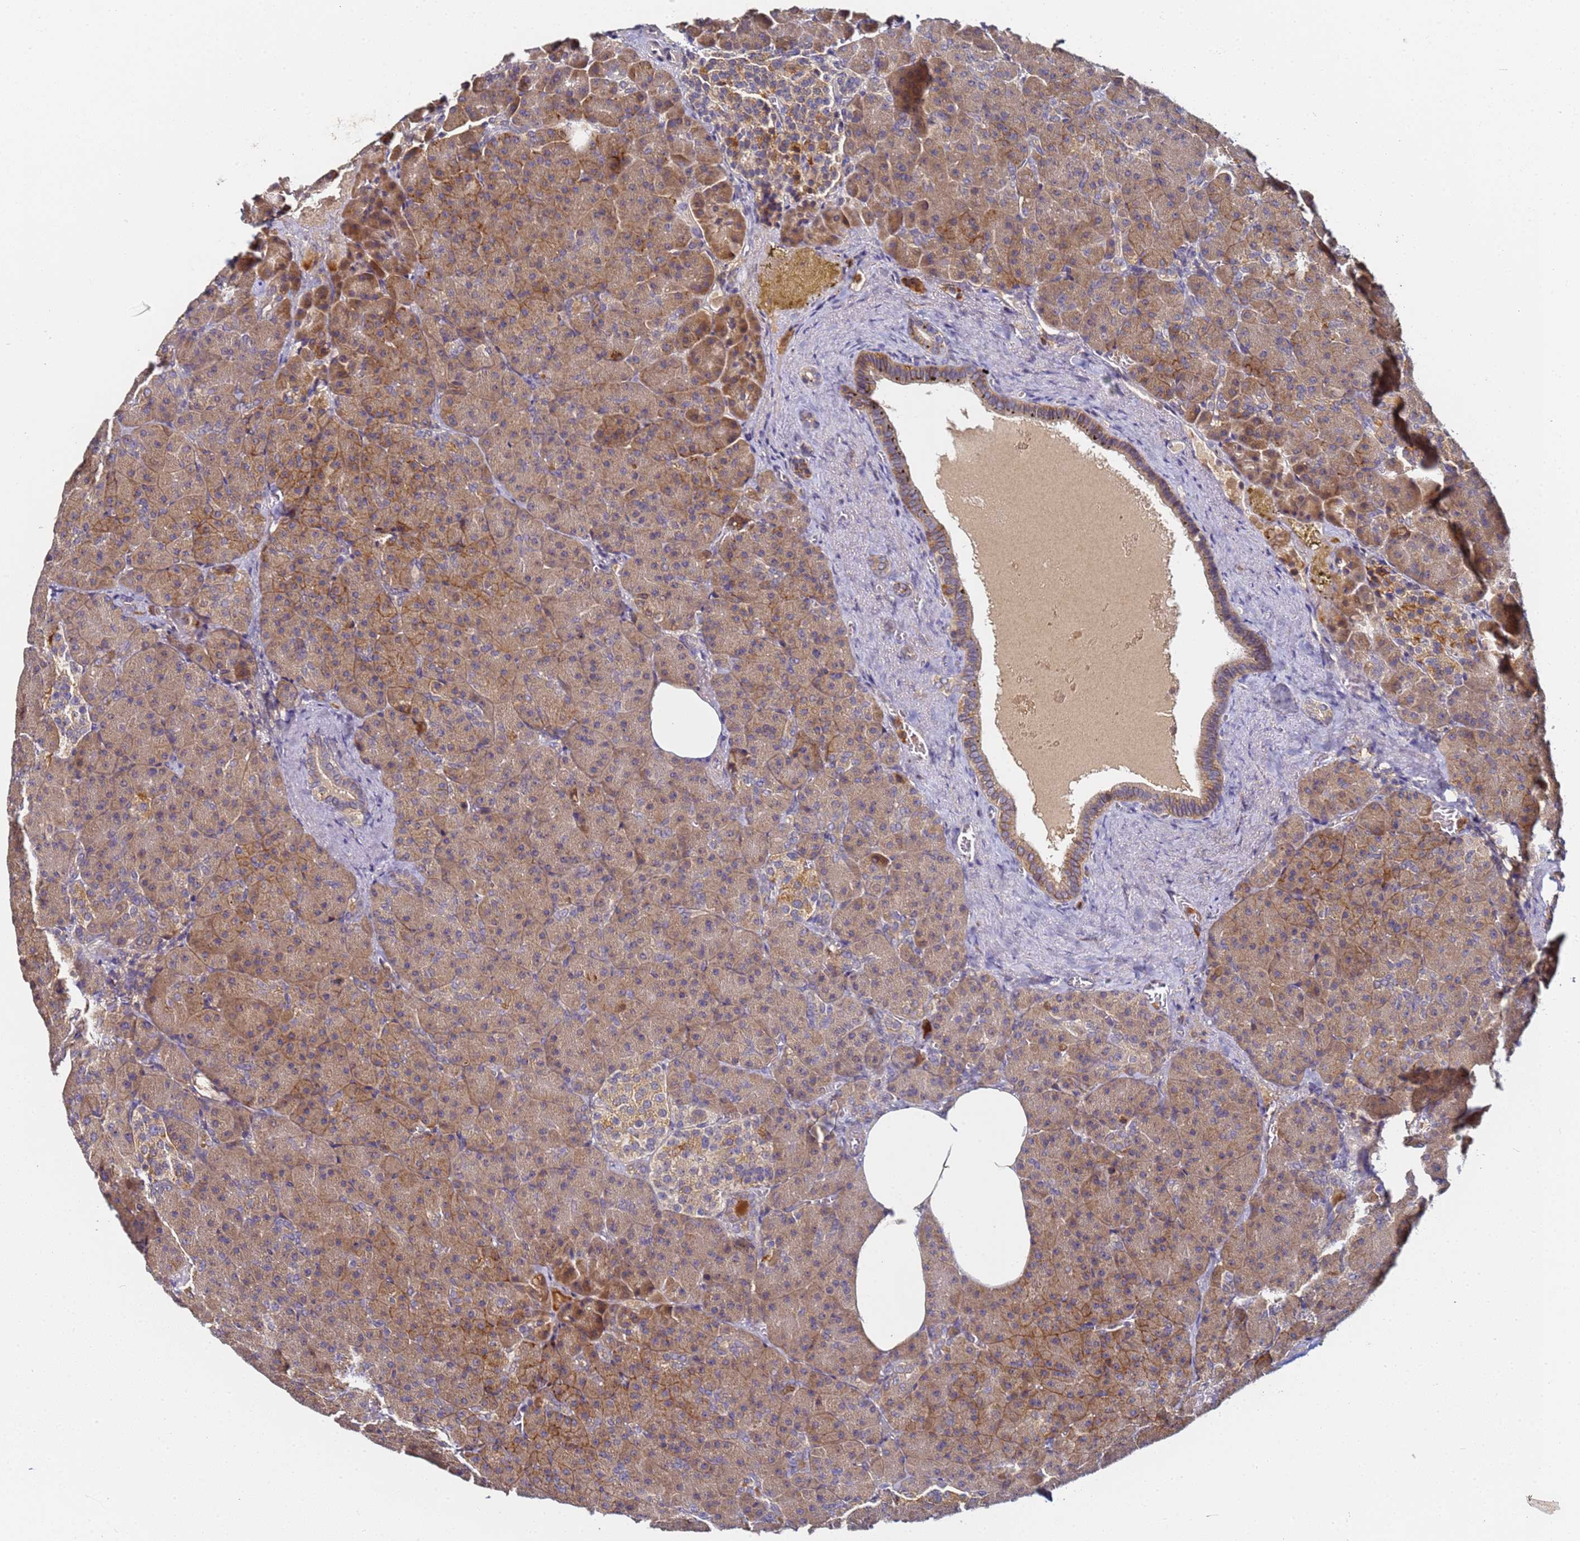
{"staining": {"intensity": "strong", "quantity": "25%-75%", "location": "cytoplasmic/membranous"}, "tissue": "pancreas", "cell_type": "Exocrine glandular cells", "image_type": "normal", "snomed": [{"axis": "morphology", "description": "Normal tissue, NOS"}, {"axis": "topography", "description": "Pancreas"}], "caption": "A high-resolution image shows immunohistochemistry staining of normal pancreas, which demonstrates strong cytoplasmic/membranous positivity in about 25%-75% of exocrine glandular cells.", "gene": "LRRC69", "patient": {"sex": "female", "age": 74}}